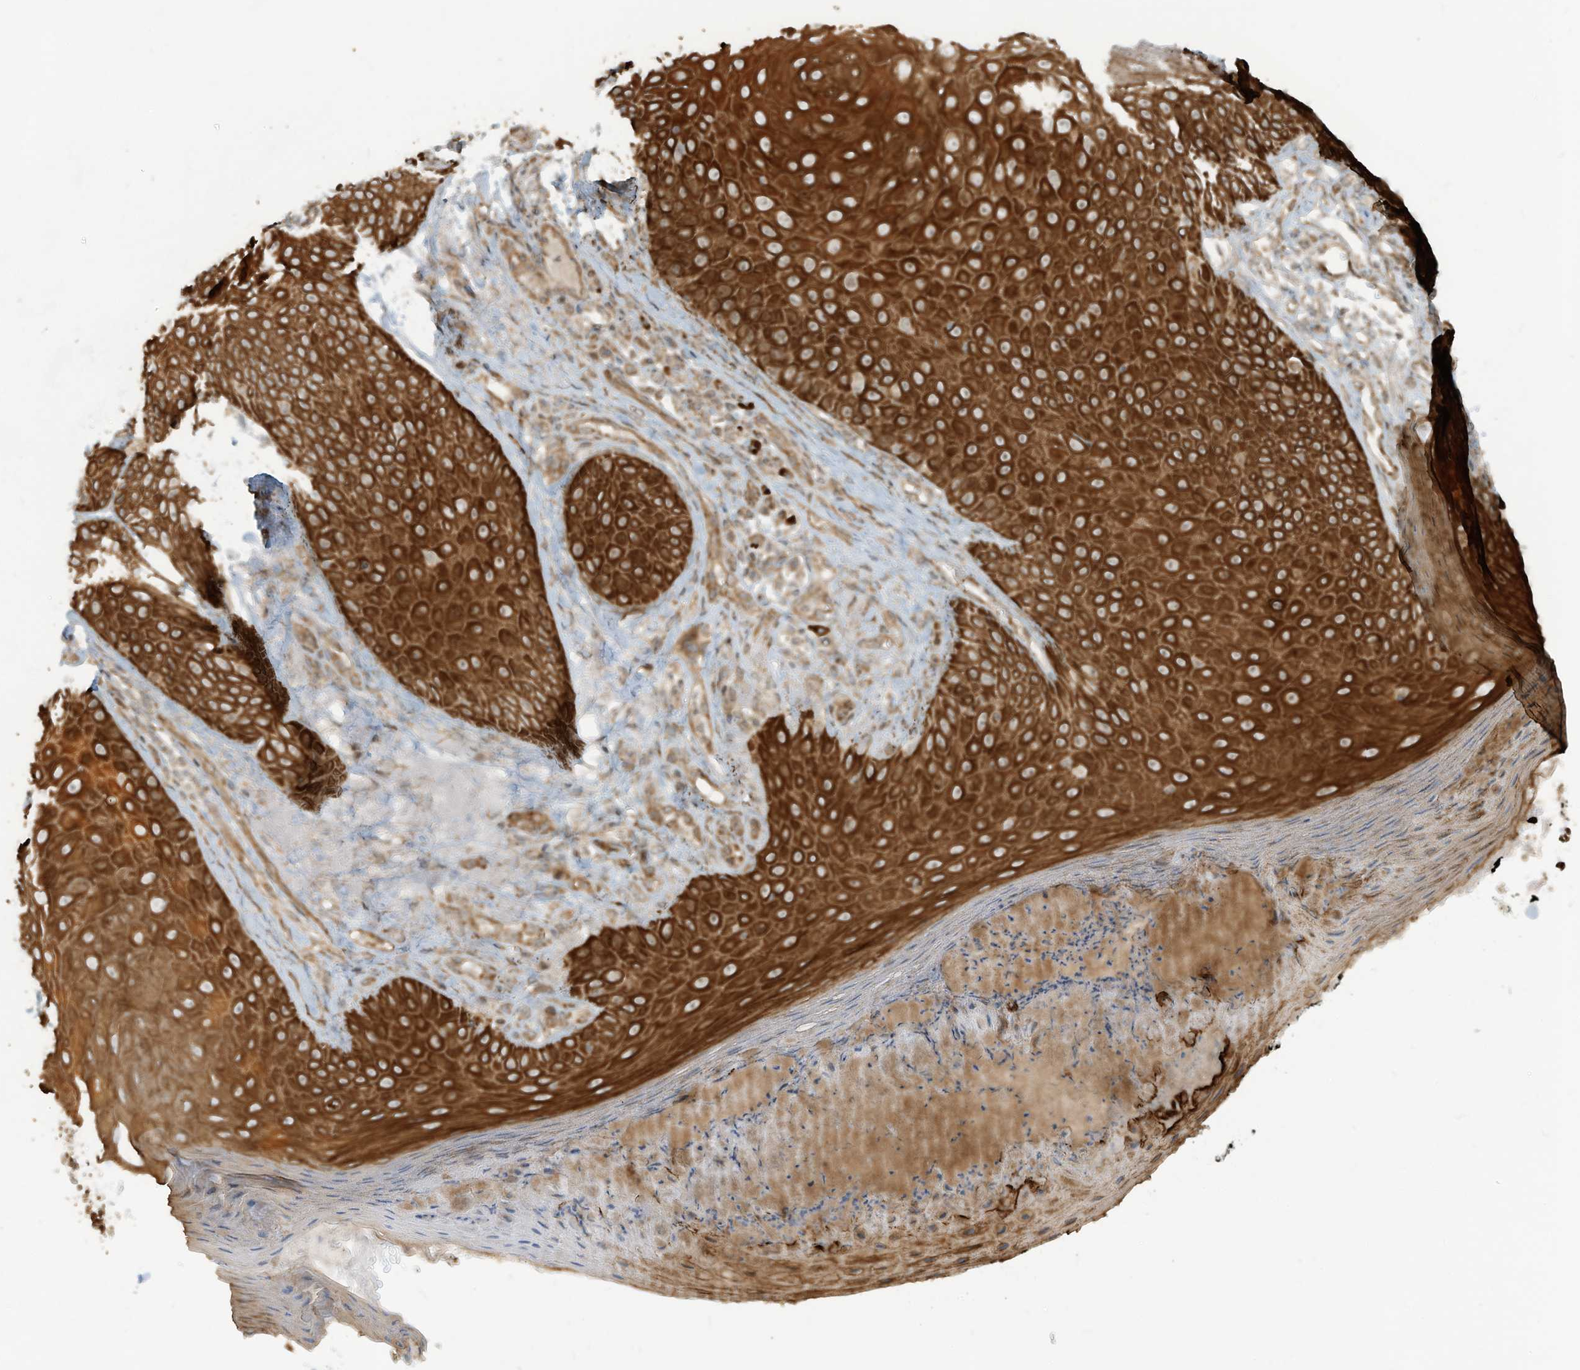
{"staining": {"intensity": "weak", "quantity": ">75%", "location": "cytoplasmic/membranous"}, "tissue": "skin", "cell_type": "Fibroblasts", "image_type": "normal", "snomed": [{"axis": "morphology", "description": "Normal tissue, NOS"}, {"axis": "topography", "description": "Skin"}], "caption": "IHC image of benign skin stained for a protein (brown), which displays low levels of weak cytoplasmic/membranous staining in approximately >75% of fibroblasts.", "gene": "TRIM67", "patient": {"sex": "male", "age": 57}}